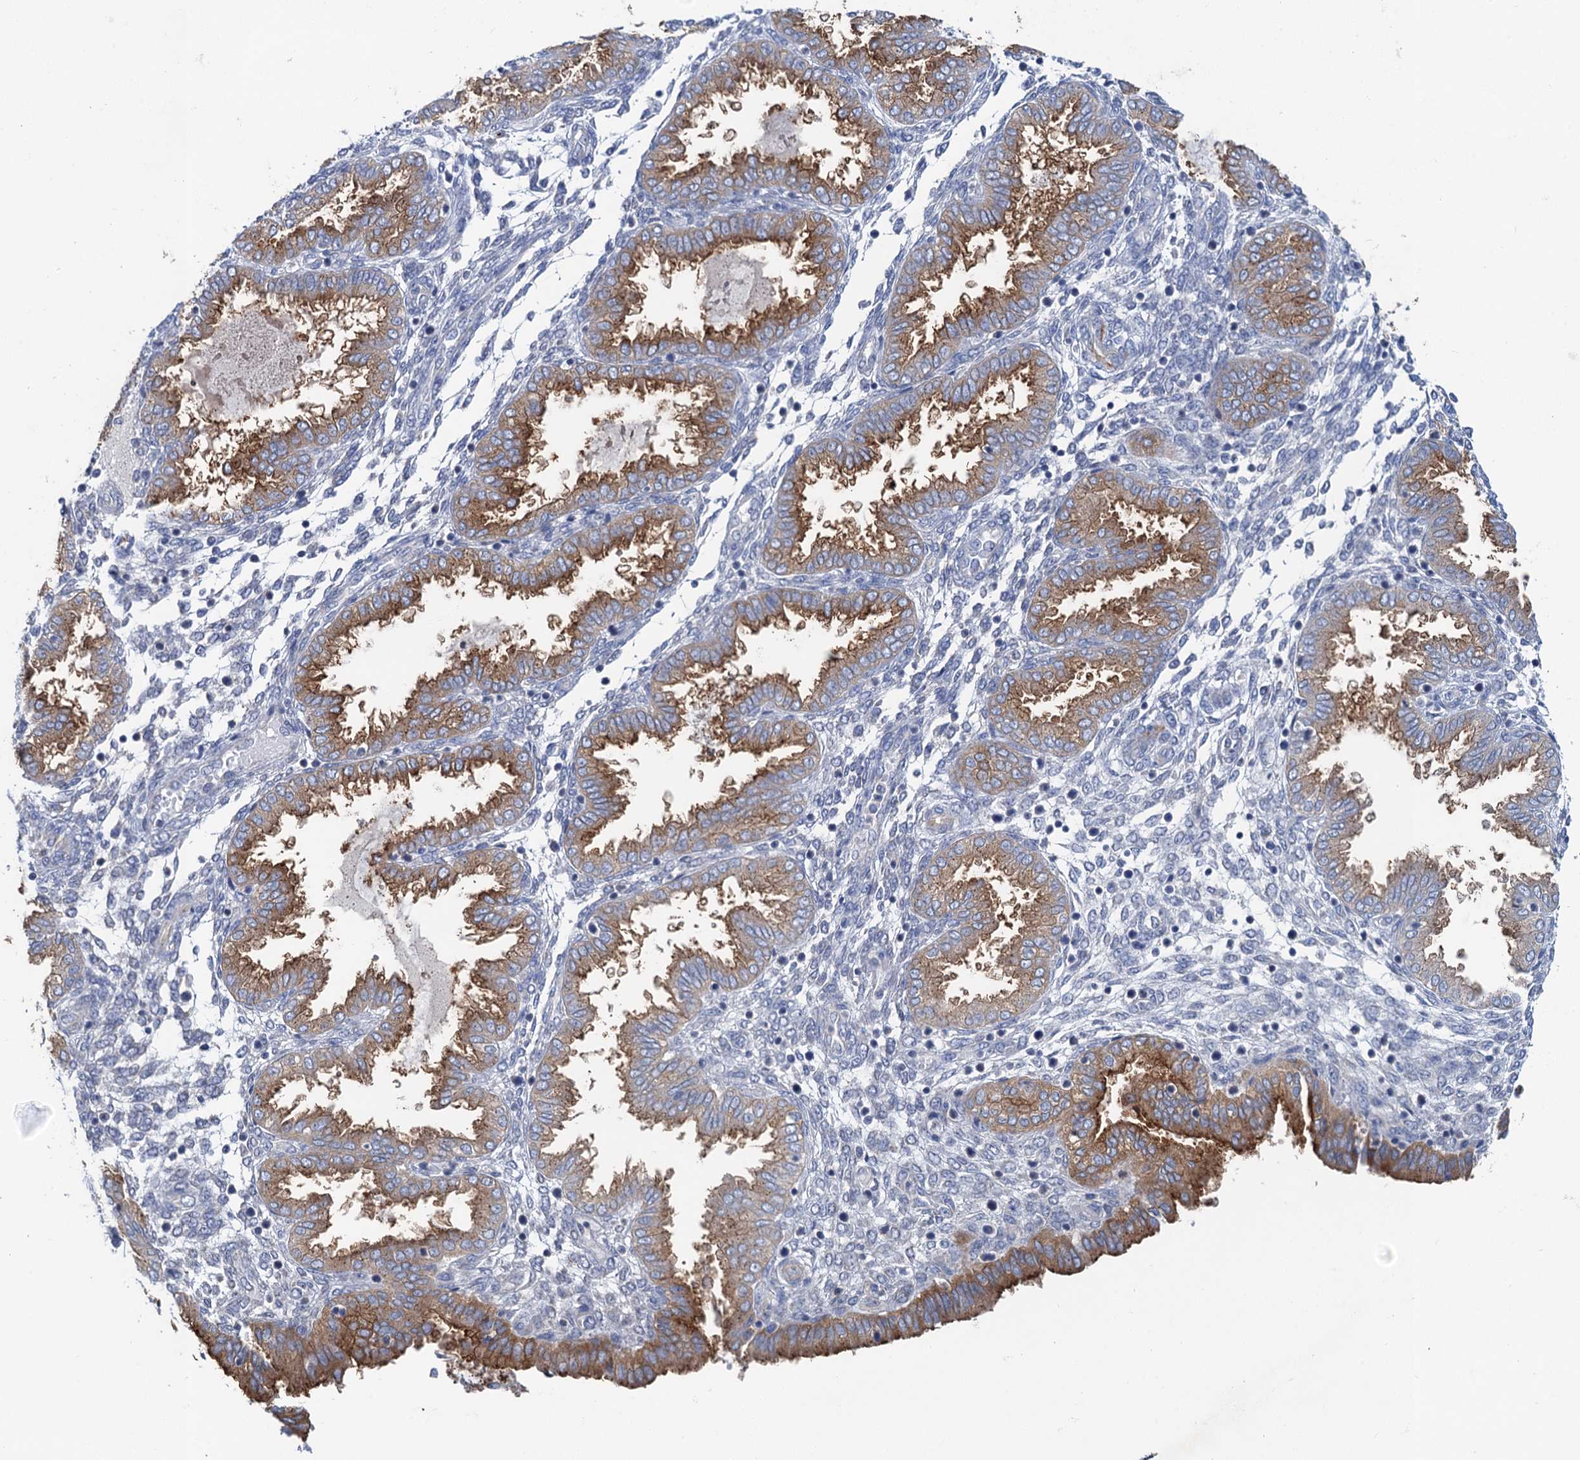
{"staining": {"intensity": "negative", "quantity": "none", "location": "none"}, "tissue": "endometrium", "cell_type": "Cells in endometrial stroma", "image_type": "normal", "snomed": [{"axis": "morphology", "description": "Normal tissue, NOS"}, {"axis": "topography", "description": "Endometrium"}], "caption": "IHC photomicrograph of normal human endometrium stained for a protein (brown), which shows no staining in cells in endometrial stroma.", "gene": "PLLP", "patient": {"sex": "female", "age": 33}}